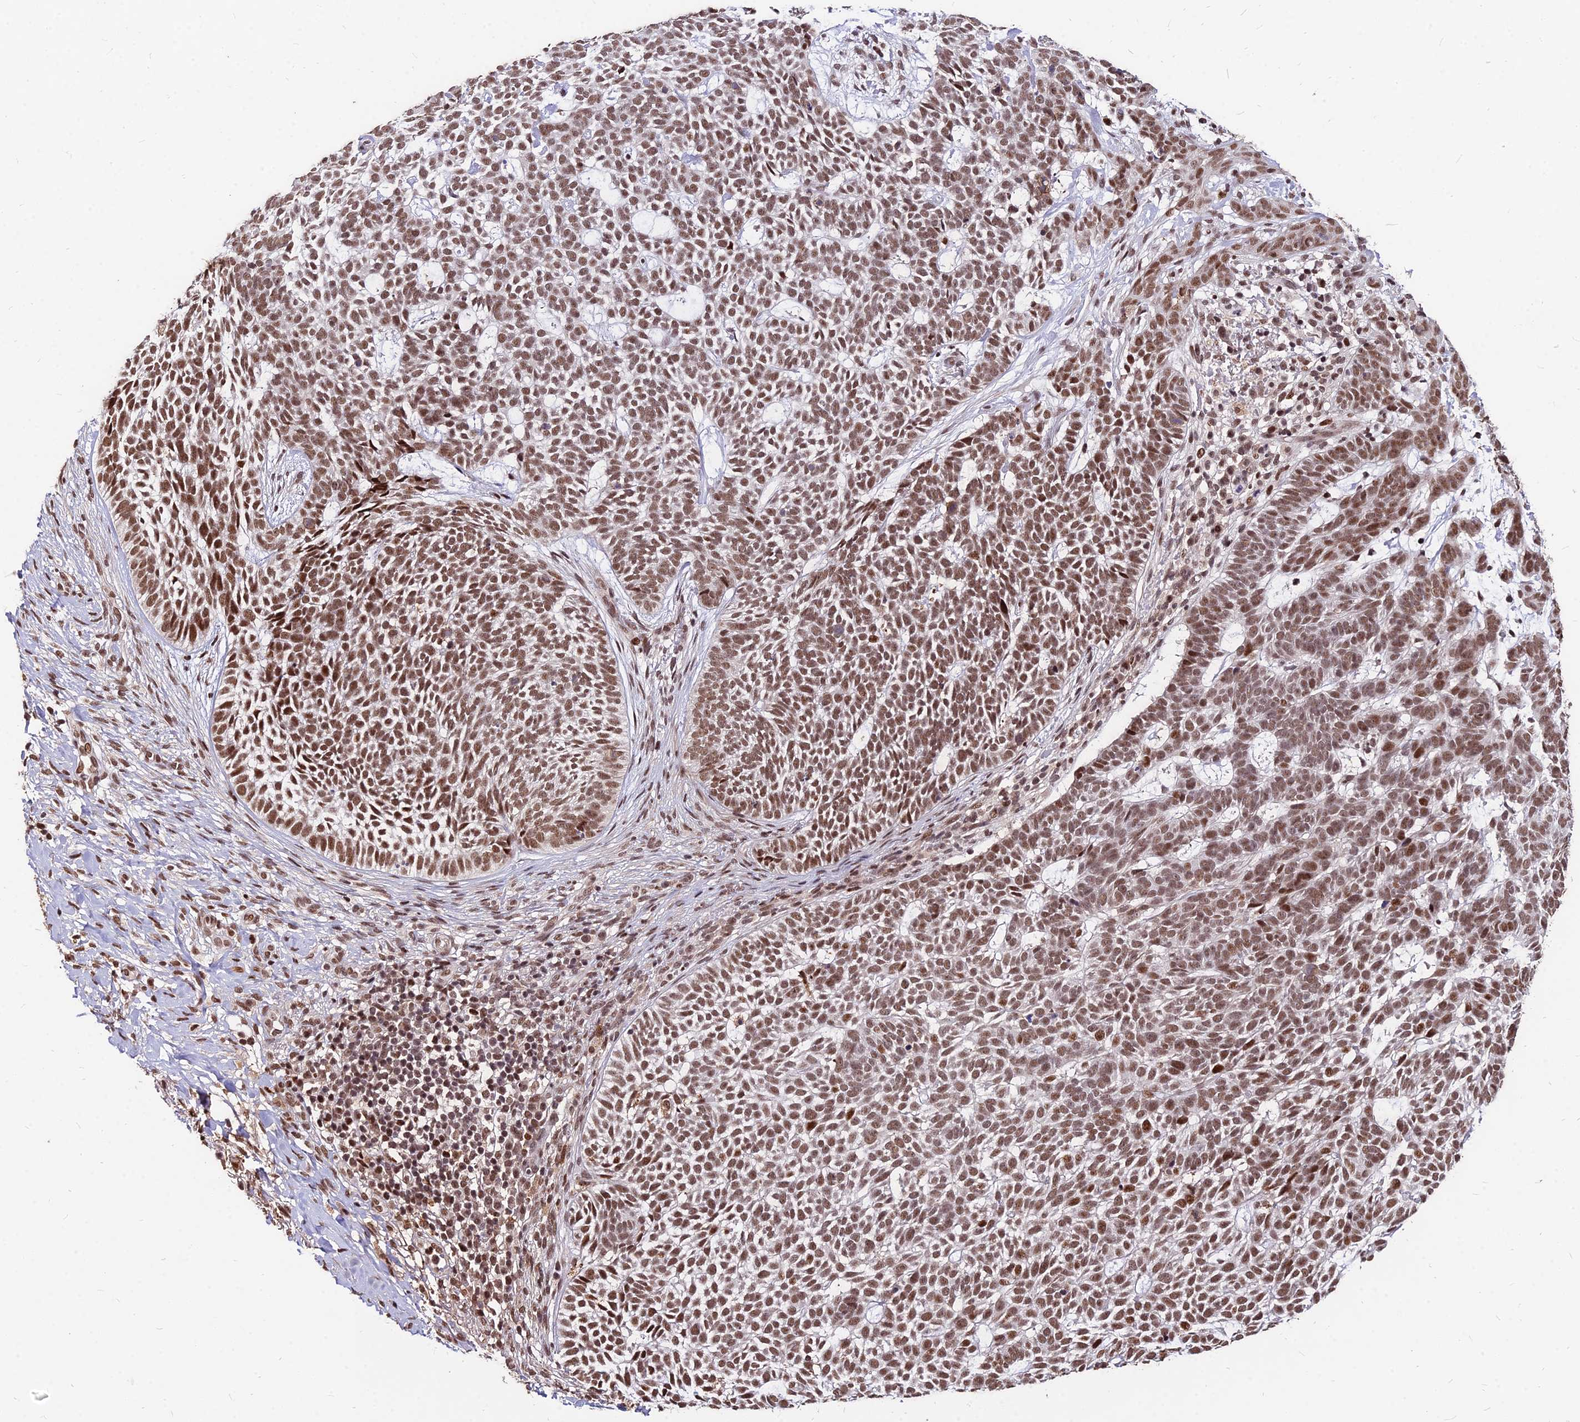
{"staining": {"intensity": "moderate", "quantity": ">75%", "location": "nuclear"}, "tissue": "skin cancer", "cell_type": "Tumor cells", "image_type": "cancer", "snomed": [{"axis": "morphology", "description": "Basal cell carcinoma"}, {"axis": "topography", "description": "Skin"}], "caption": "This photomicrograph shows IHC staining of skin basal cell carcinoma, with medium moderate nuclear expression in approximately >75% of tumor cells.", "gene": "ZBED4", "patient": {"sex": "female", "age": 78}}